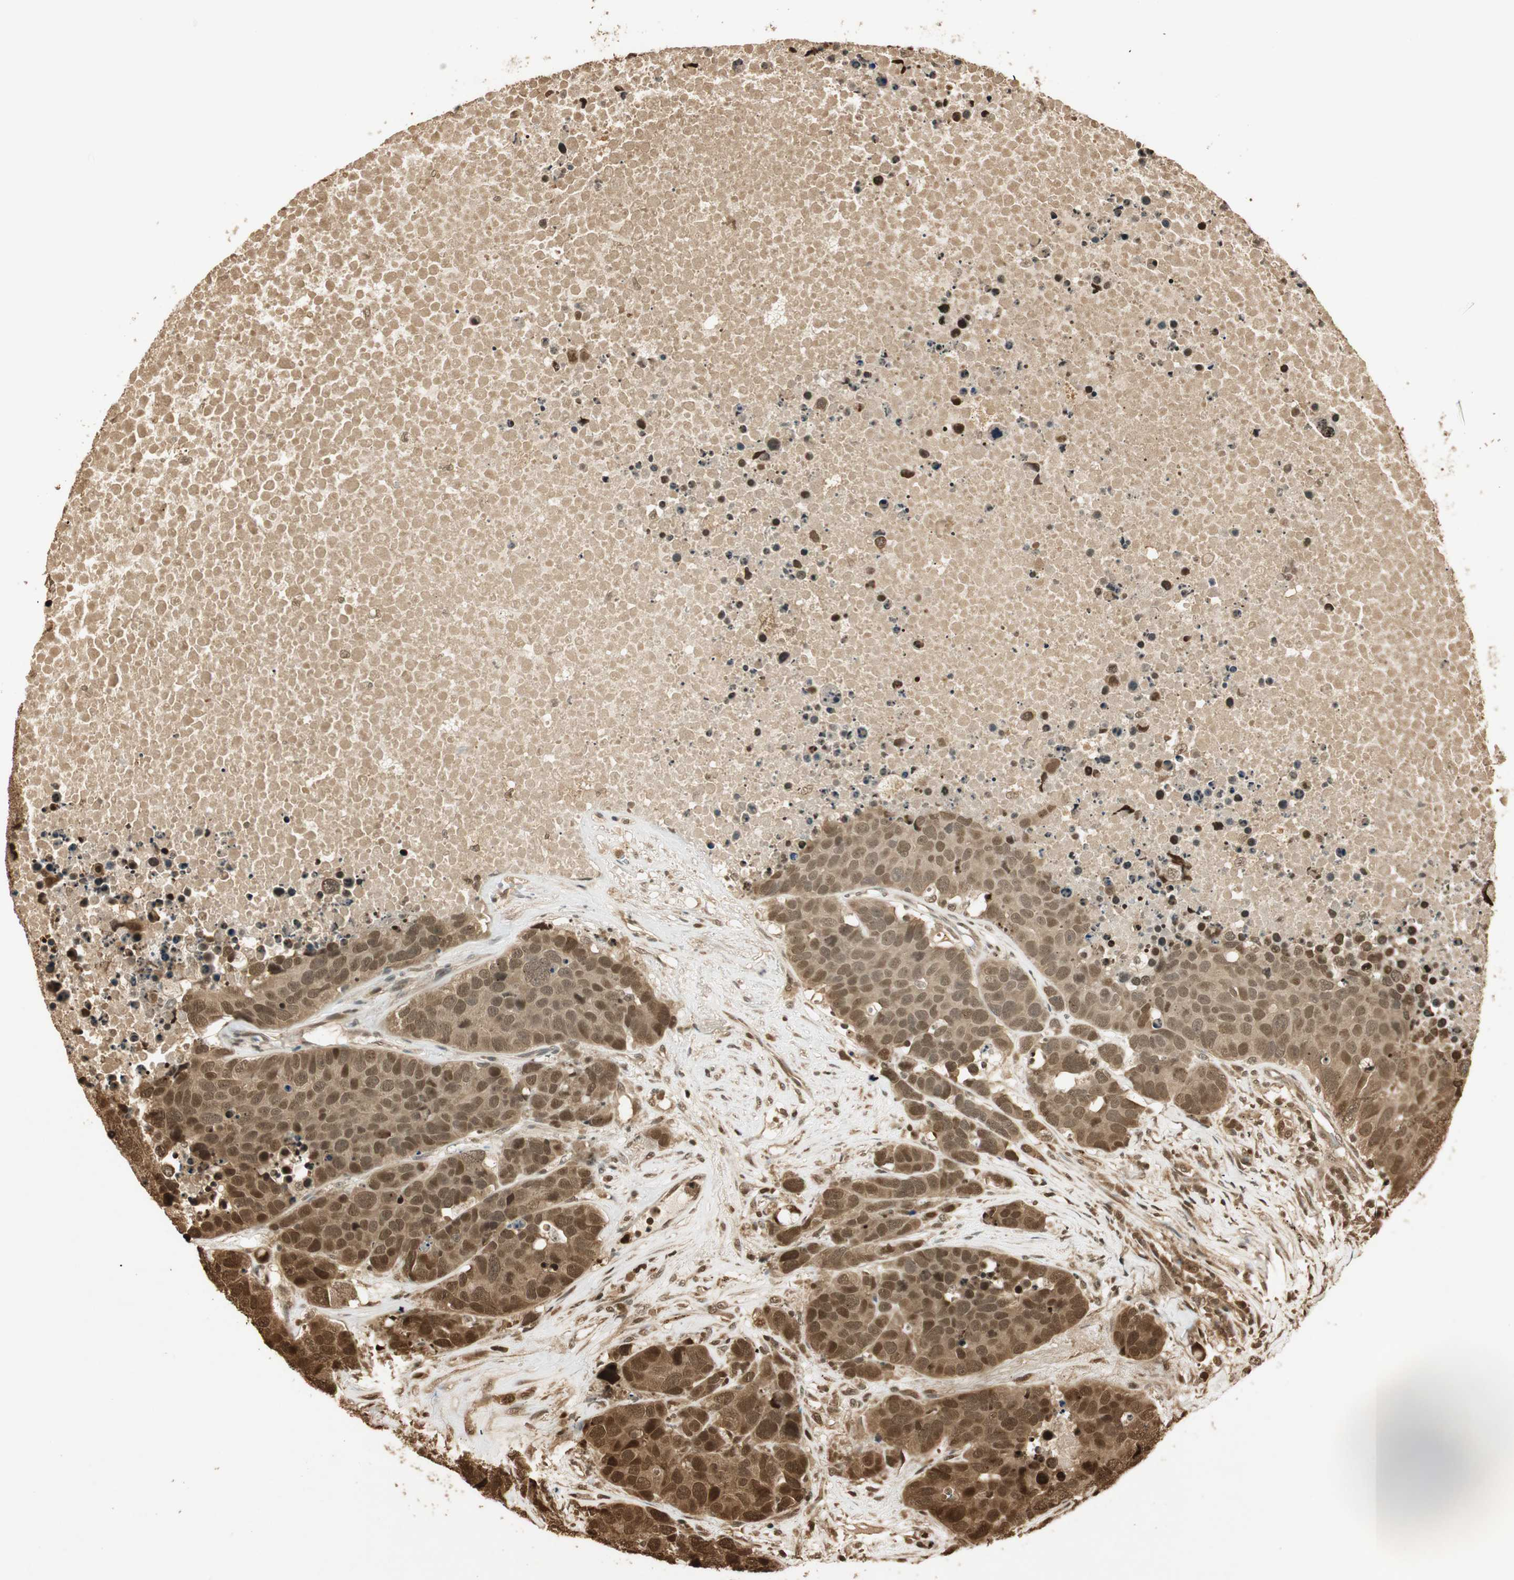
{"staining": {"intensity": "moderate", "quantity": ">75%", "location": "cytoplasmic/membranous,nuclear"}, "tissue": "carcinoid", "cell_type": "Tumor cells", "image_type": "cancer", "snomed": [{"axis": "morphology", "description": "Carcinoid, malignant, NOS"}, {"axis": "topography", "description": "Lung"}], "caption": "A medium amount of moderate cytoplasmic/membranous and nuclear staining is appreciated in about >75% of tumor cells in carcinoid tissue. Nuclei are stained in blue.", "gene": "RPA3", "patient": {"sex": "male", "age": 60}}